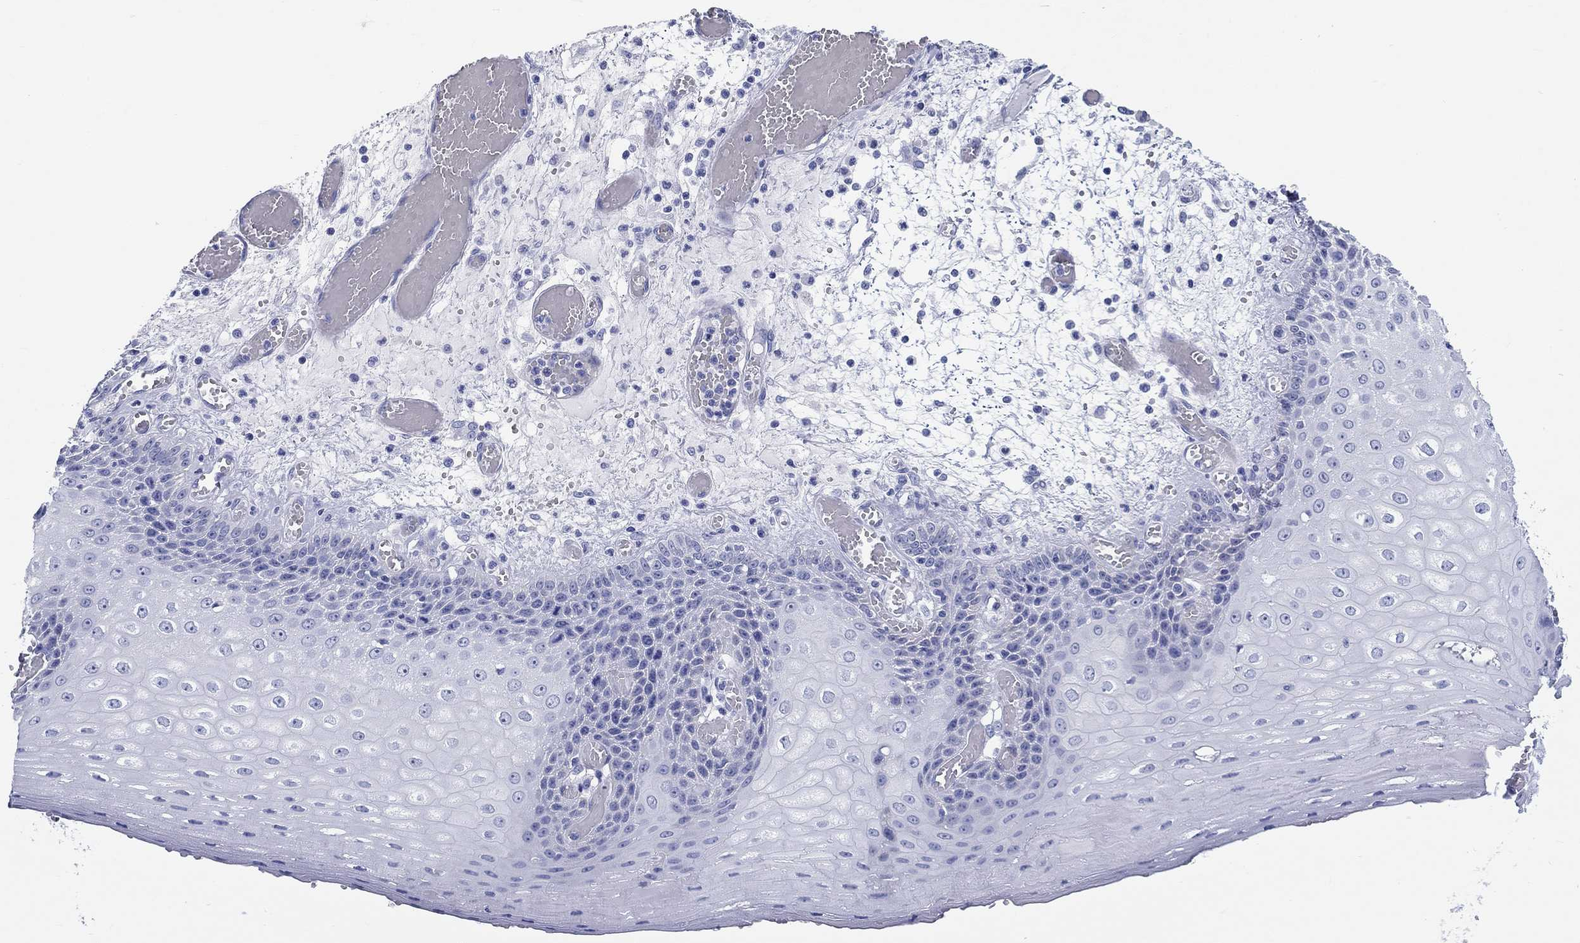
{"staining": {"intensity": "negative", "quantity": "none", "location": "none"}, "tissue": "esophagus", "cell_type": "Squamous epithelial cells", "image_type": "normal", "snomed": [{"axis": "morphology", "description": "Normal tissue, NOS"}, {"axis": "topography", "description": "Esophagus"}], "caption": "An image of esophagus stained for a protein exhibits no brown staining in squamous epithelial cells.", "gene": "RD3L", "patient": {"sex": "male", "age": 58}}